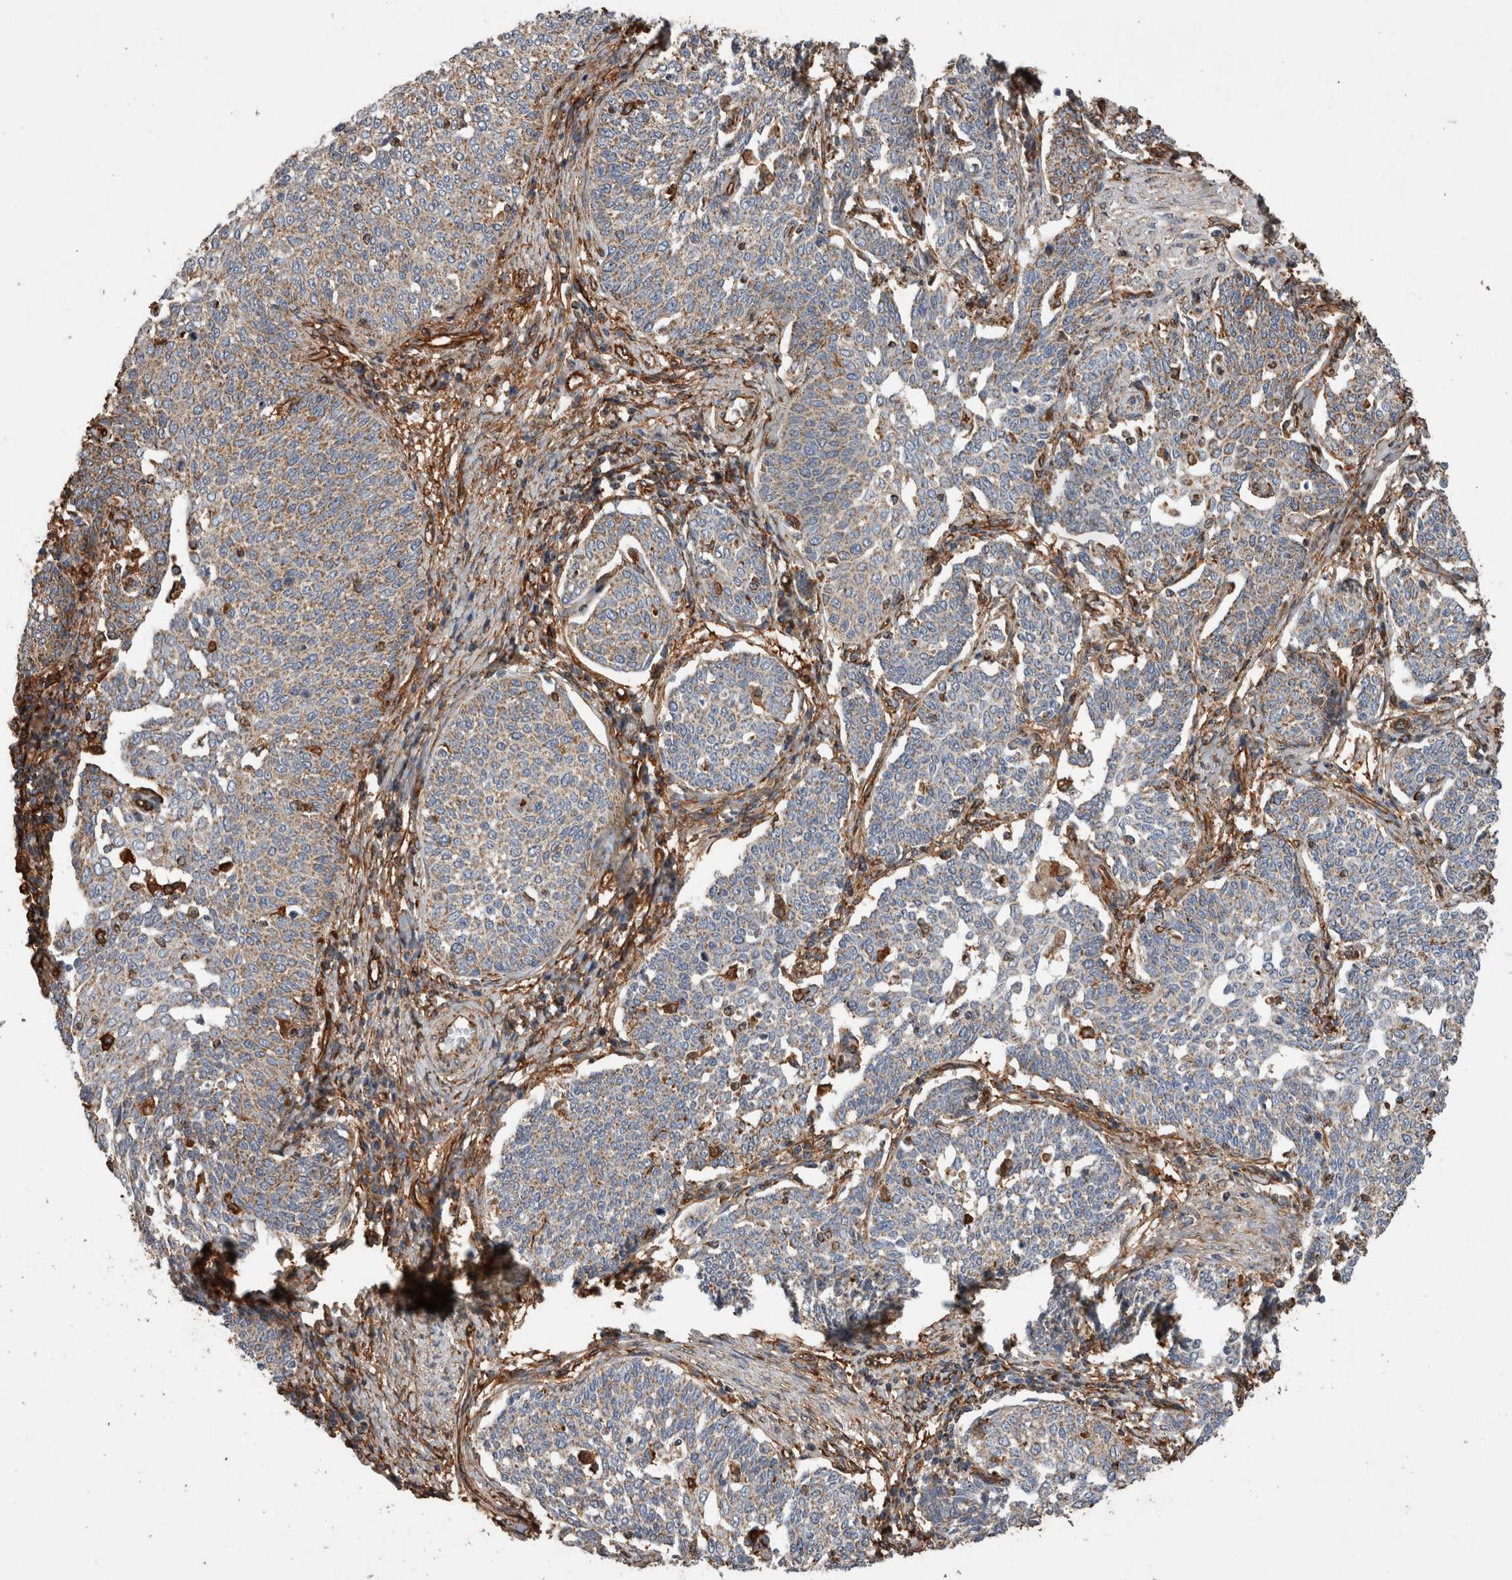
{"staining": {"intensity": "weak", "quantity": ">75%", "location": "cytoplasmic/membranous"}, "tissue": "cervical cancer", "cell_type": "Tumor cells", "image_type": "cancer", "snomed": [{"axis": "morphology", "description": "Squamous cell carcinoma, NOS"}, {"axis": "topography", "description": "Cervix"}], "caption": "This is a micrograph of IHC staining of cervical cancer, which shows weak expression in the cytoplasmic/membranous of tumor cells.", "gene": "ZNF397", "patient": {"sex": "female", "age": 34}}